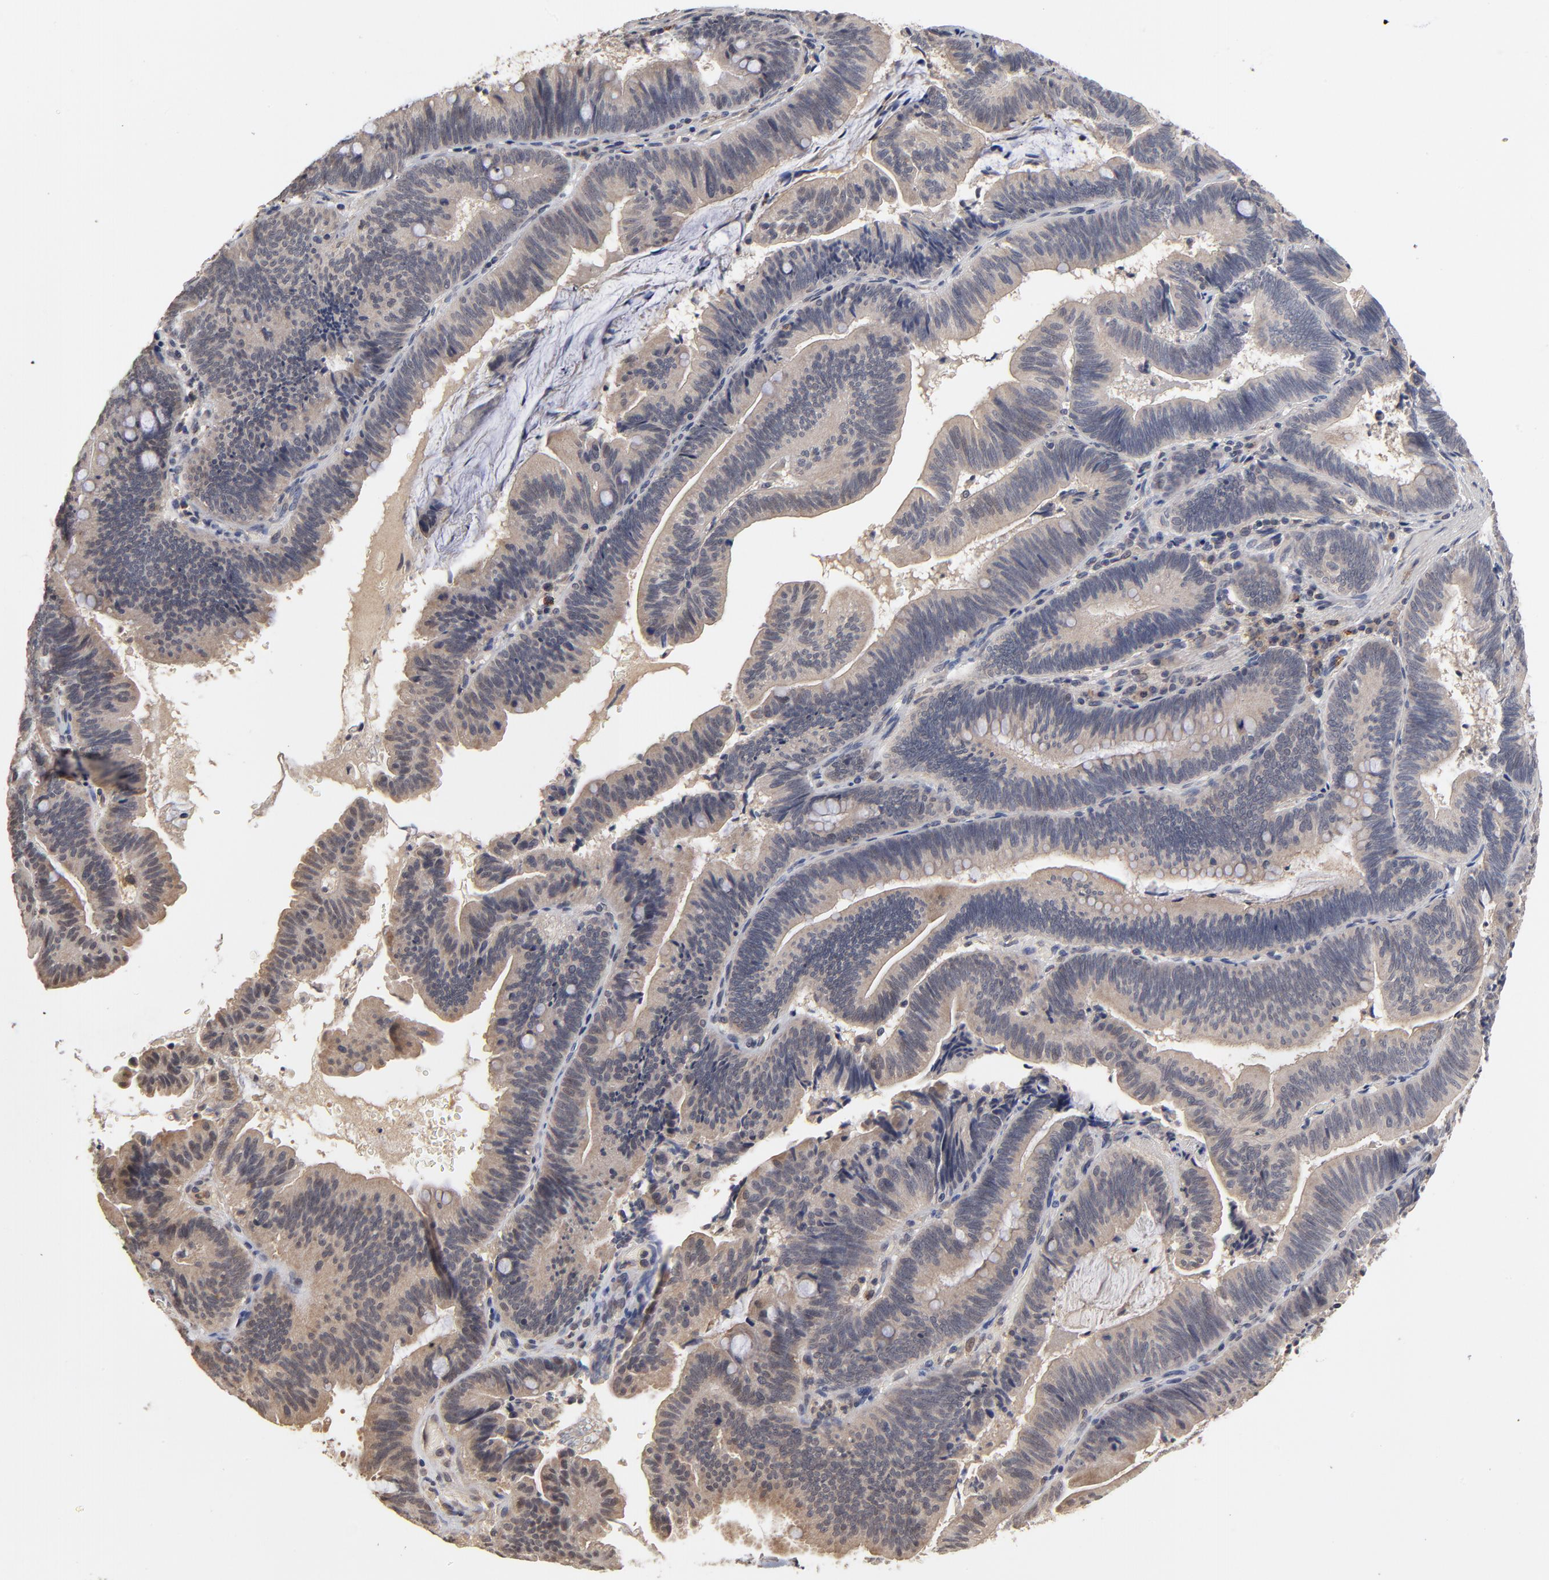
{"staining": {"intensity": "weak", "quantity": "25%-75%", "location": "cytoplasmic/membranous"}, "tissue": "pancreatic cancer", "cell_type": "Tumor cells", "image_type": "cancer", "snomed": [{"axis": "morphology", "description": "Adenocarcinoma, NOS"}, {"axis": "topography", "description": "Pancreas"}], "caption": "There is low levels of weak cytoplasmic/membranous expression in tumor cells of pancreatic cancer (adenocarcinoma), as demonstrated by immunohistochemical staining (brown color).", "gene": "ASB8", "patient": {"sex": "male", "age": 82}}